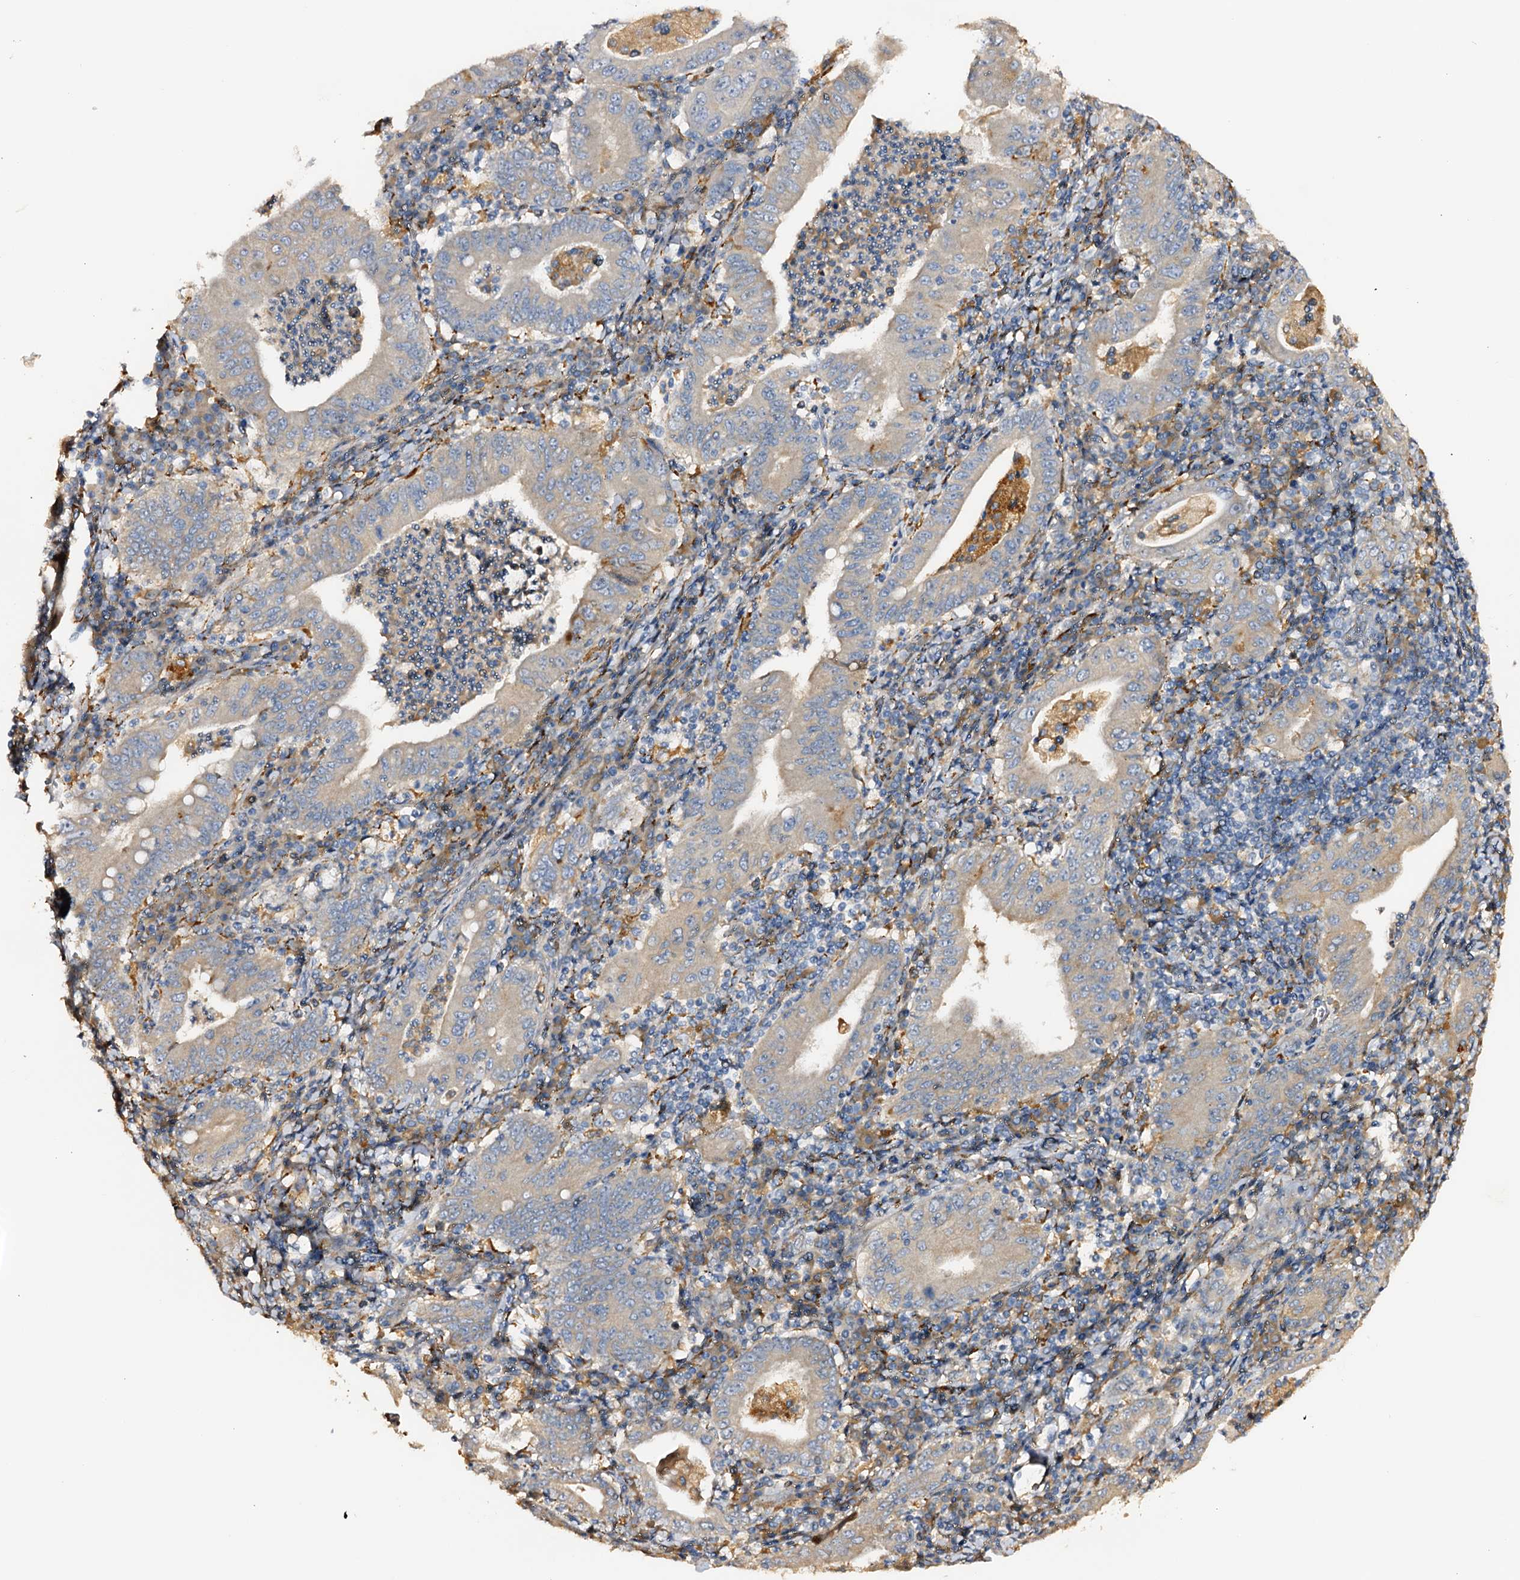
{"staining": {"intensity": "weak", "quantity": "<25%", "location": "cytoplasmic/membranous"}, "tissue": "stomach cancer", "cell_type": "Tumor cells", "image_type": "cancer", "snomed": [{"axis": "morphology", "description": "Normal tissue, NOS"}, {"axis": "morphology", "description": "Adenocarcinoma, NOS"}, {"axis": "topography", "description": "Esophagus"}, {"axis": "topography", "description": "Stomach, upper"}, {"axis": "topography", "description": "Peripheral nerve tissue"}], "caption": "Immunohistochemistry of human stomach adenocarcinoma exhibits no staining in tumor cells. (IHC, brightfield microscopy, high magnification).", "gene": "DMXL2", "patient": {"sex": "male", "age": 62}}